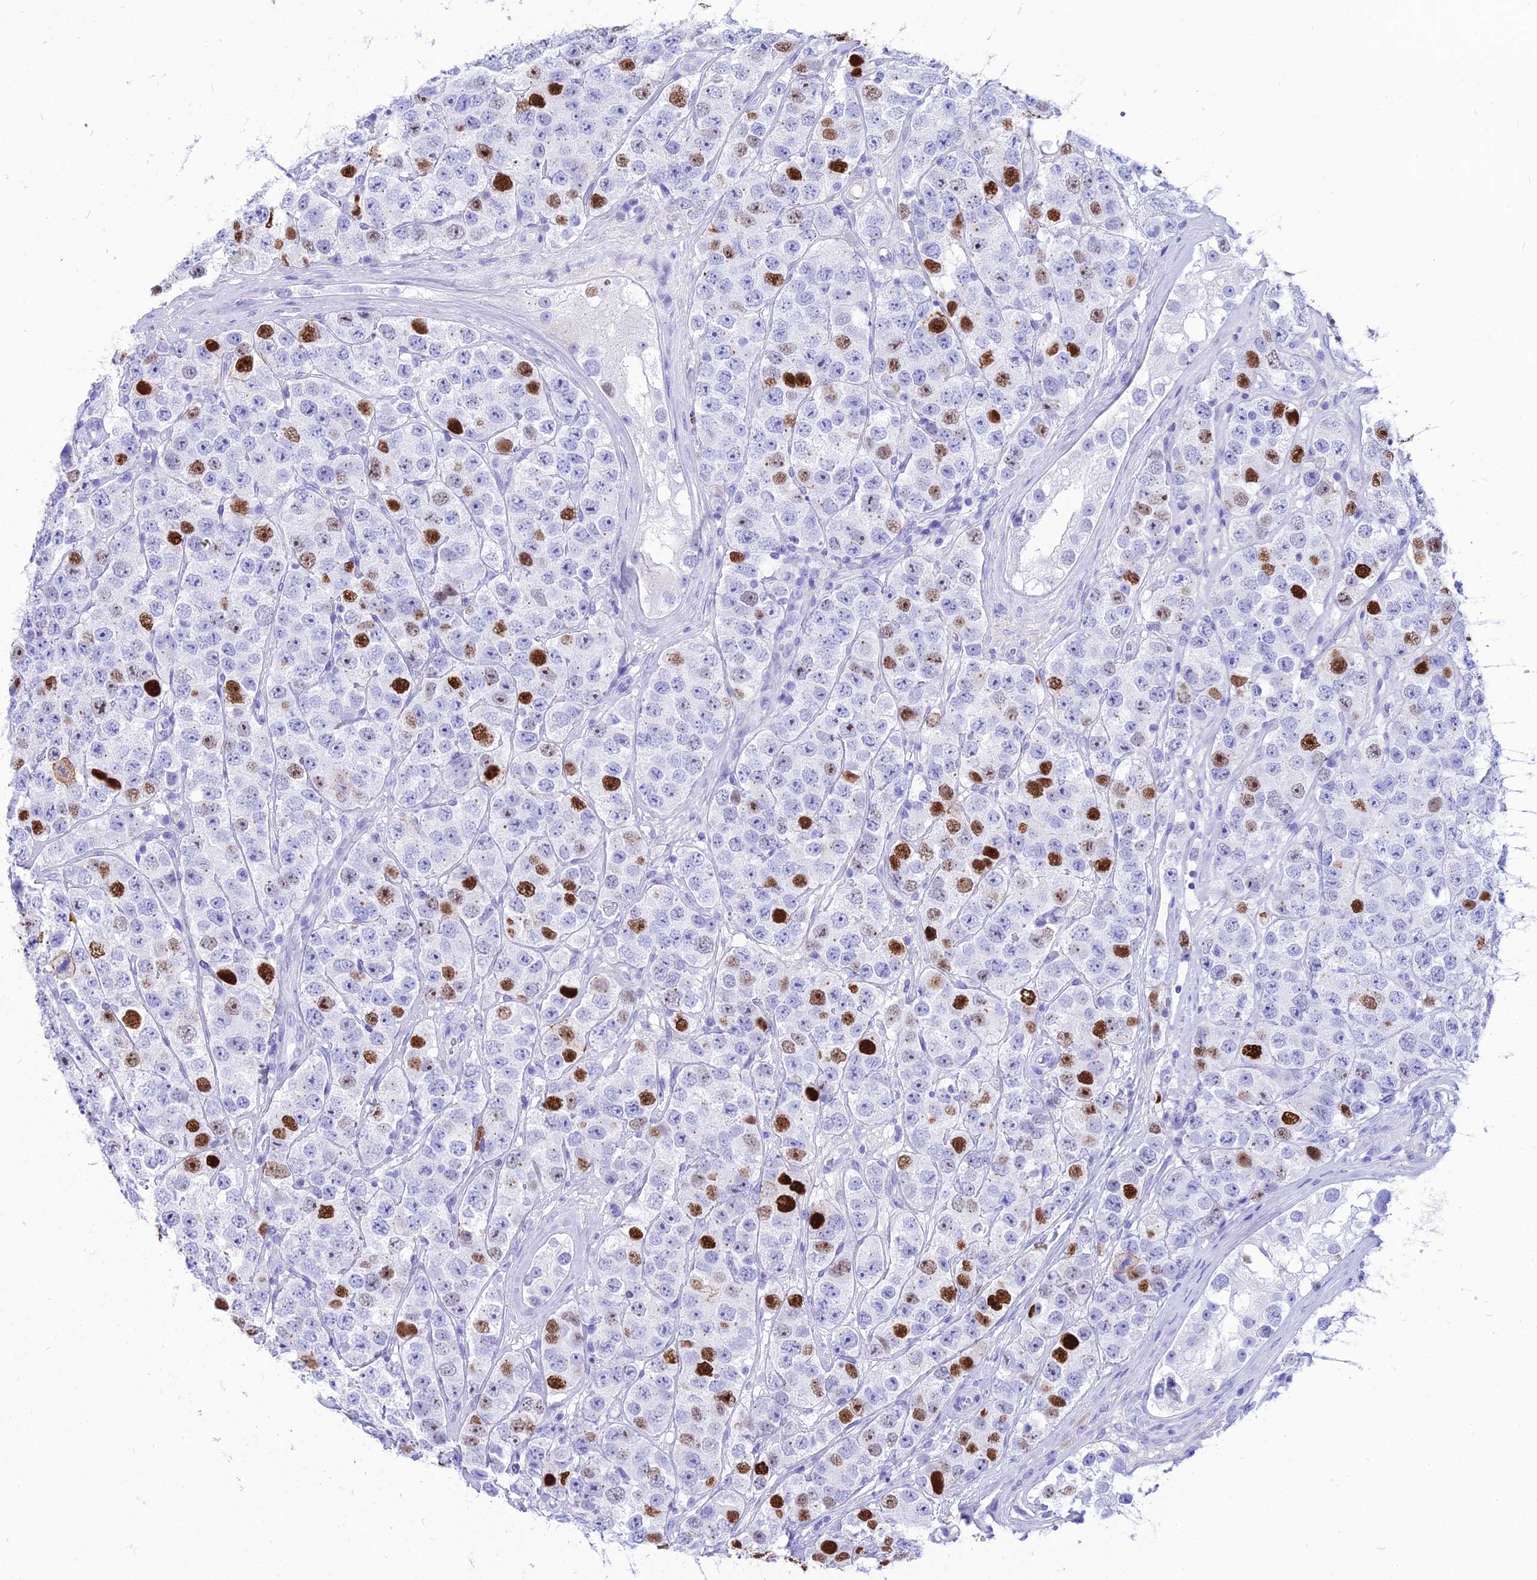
{"staining": {"intensity": "strong", "quantity": "<25%", "location": "nuclear"}, "tissue": "testis cancer", "cell_type": "Tumor cells", "image_type": "cancer", "snomed": [{"axis": "morphology", "description": "Seminoma, NOS"}, {"axis": "topography", "description": "Testis"}], "caption": "Testis seminoma tissue exhibits strong nuclear expression in about <25% of tumor cells, visualized by immunohistochemistry. (DAB = brown stain, brightfield microscopy at high magnification).", "gene": "PNMA5", "patient": {"sex": "male", "age": 28}}